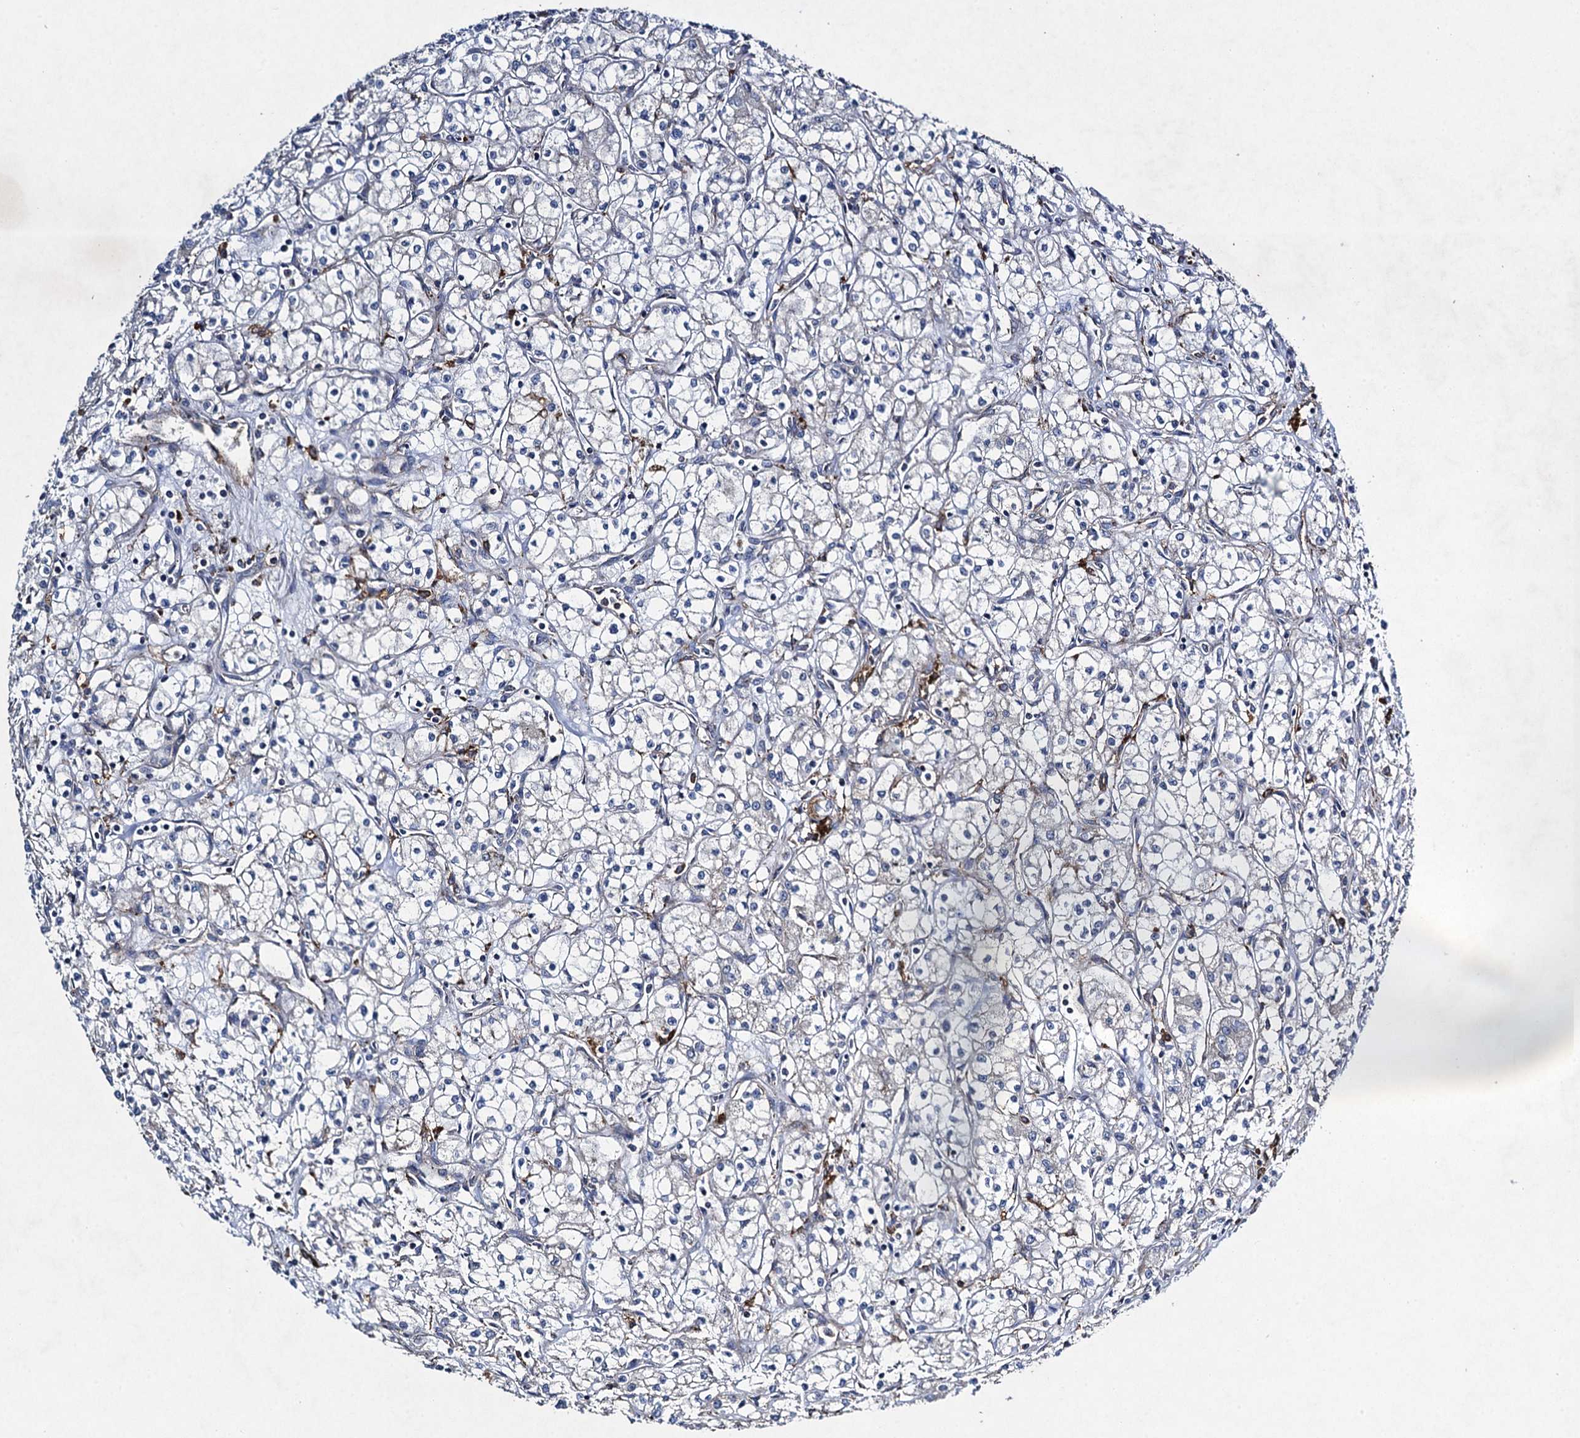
{"staining": {"intensity": "negative", "quantity": "none", "location": "none"}, "tissue": "renal cancer", "cell_type": "Tumor cells", "image_type": "cancer", "snomed": [{"axis": "morphology", "description": "Adenocarcinoma, NOS"}, {"axis": "topography", "description": "Kidney"}], "caption": "IHC of renal adenocarcinoma exhibits no staining in tumor cells.", "gene": "TXNDC11", "patient": {"sex": "male", "age": 59}}